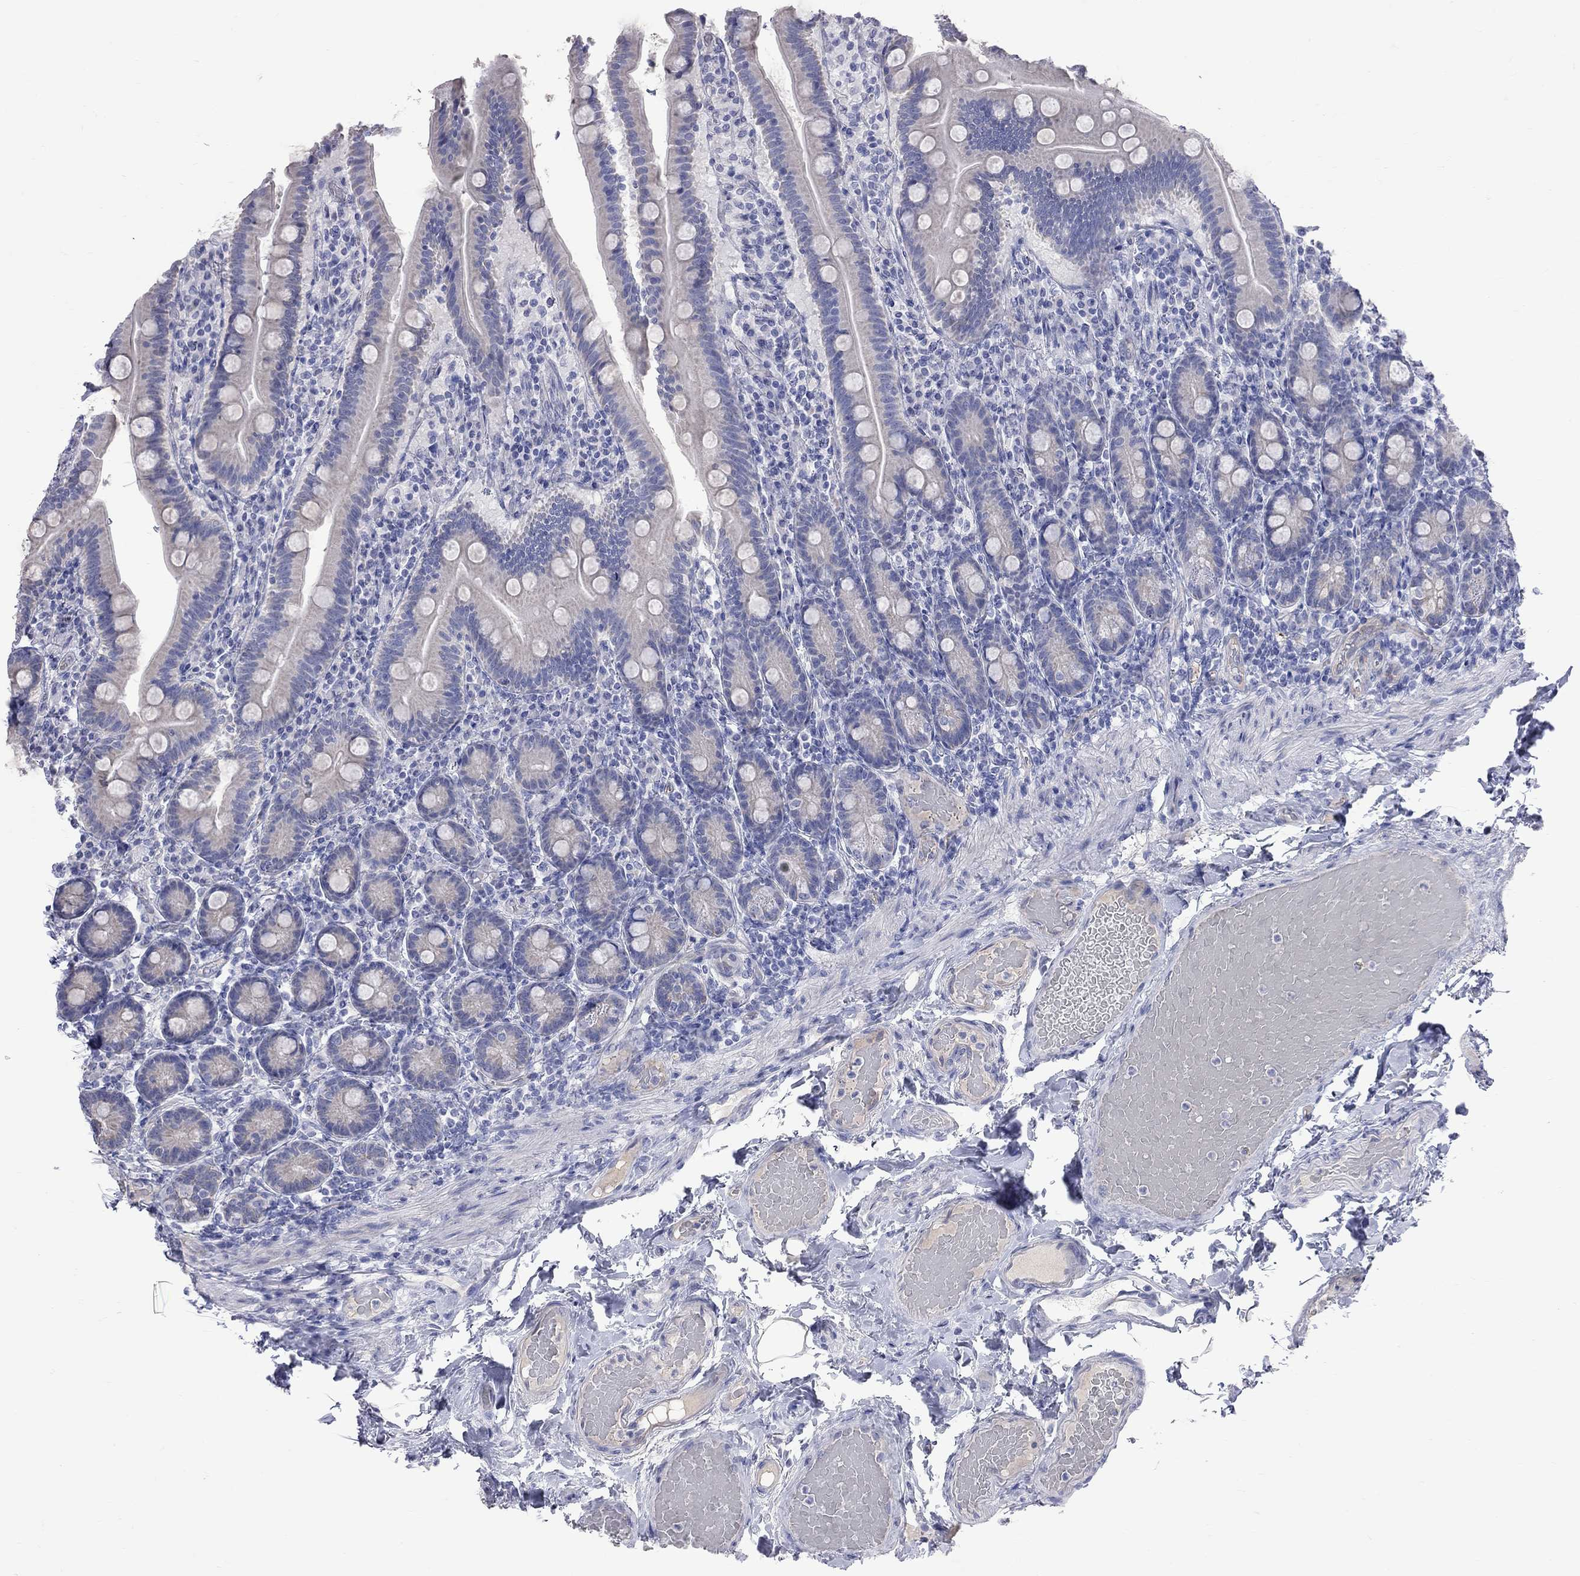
{"staining": {"intensity": "negative", "quantity": "none", "location": "none"}, "tissue": "small intestine", "cell_type": "Glandular cells", "image_type": "normal", "snomed": [{"axis": "morphology", "description": "Normal tissue, NOS"}, {"axis": "topography", "description": "Small intestine"}], "caption": "Glandular cells are negative for brown protein staining in unremarkable small intestine. (DAB (3,3'-diaminobenzidine) immunohistochemistry visualized using brightfield microscopy, high magnification).", "gene": "KCND2", "patient": {"sex": "male", "age": 66}}